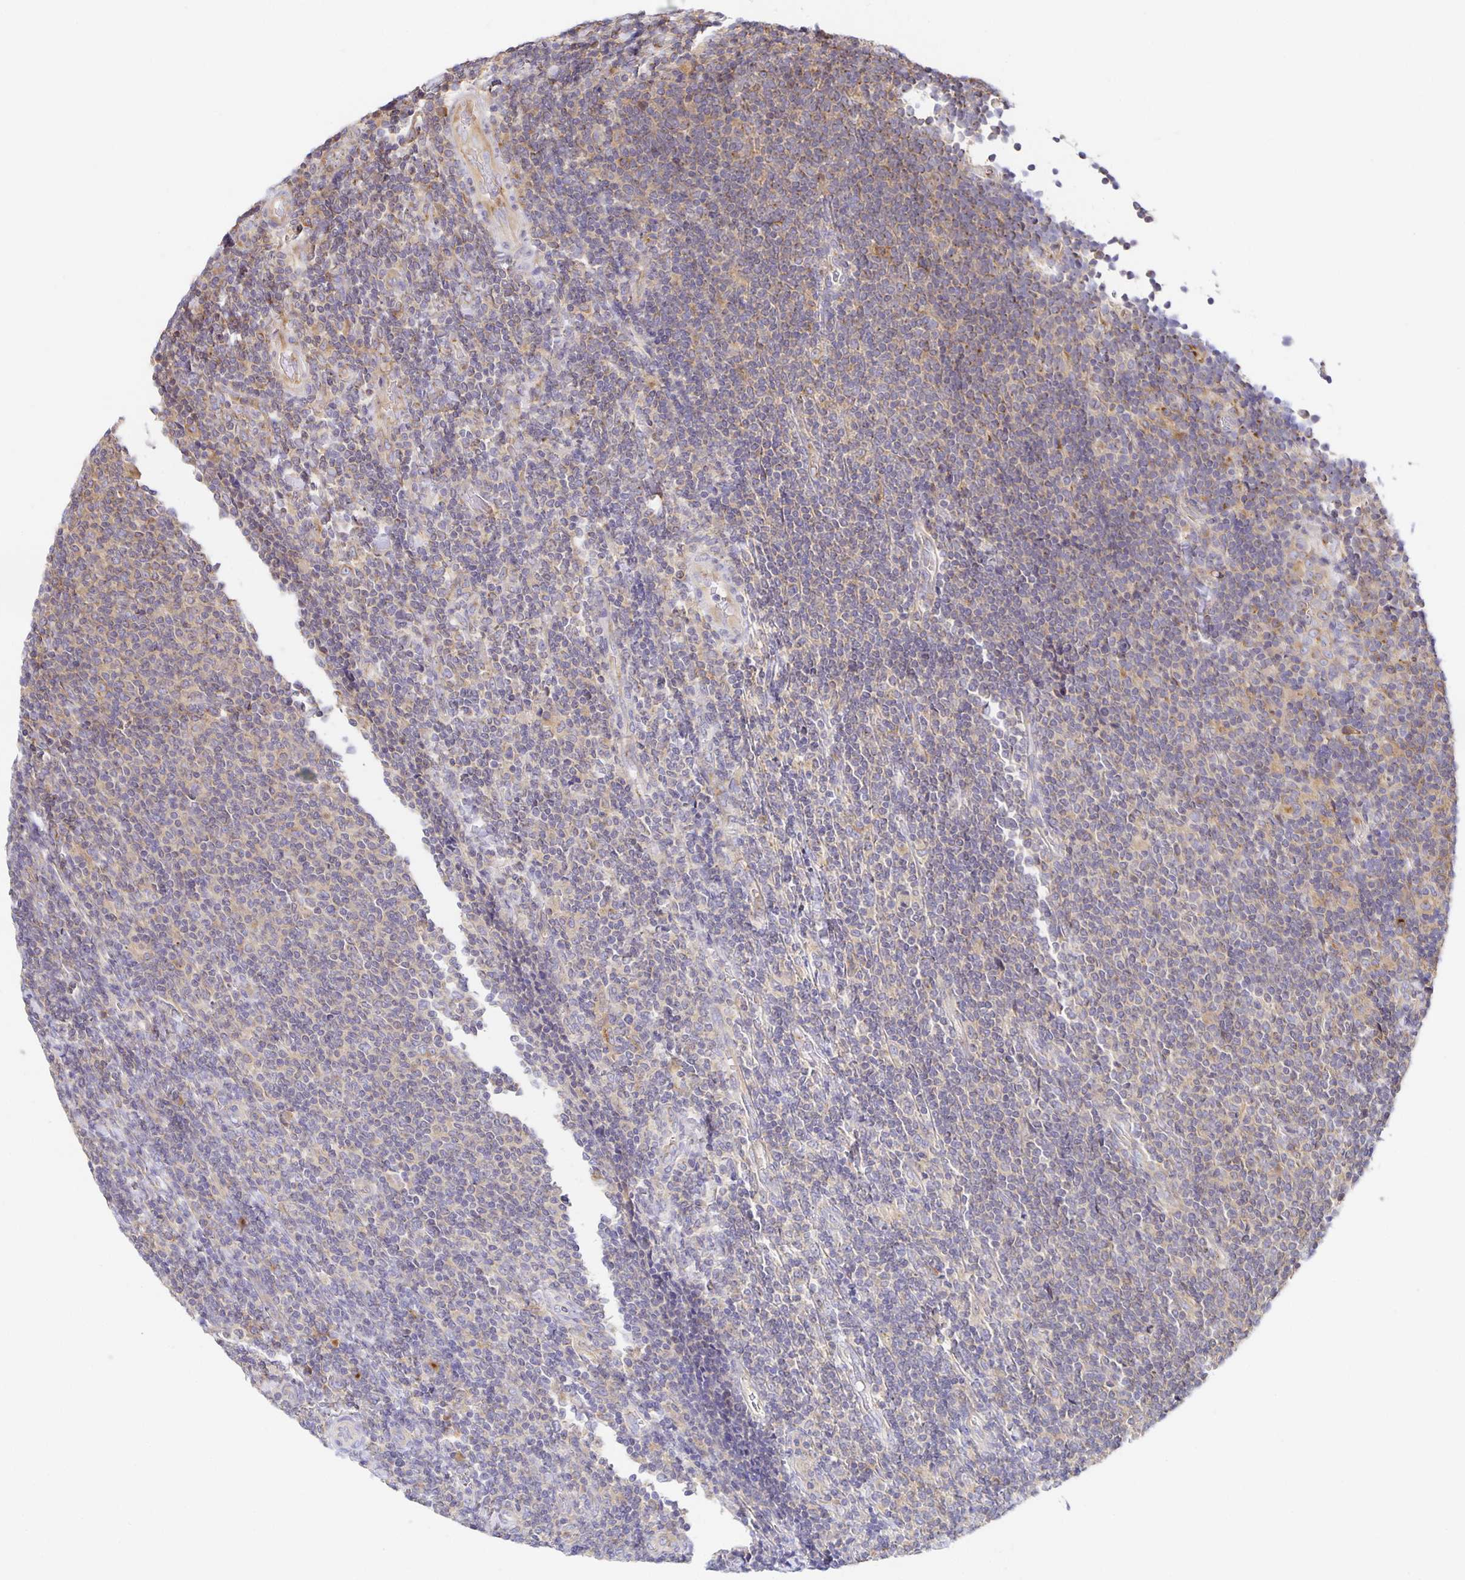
{"staining": {"intensity": "weak", "quantity": "<25%", "location": "cytoplasmic/membranous"}, "tissue": "lymphoma", "cell_type": "Tumor cells", "image_type": "cancer", "snomed": [{"axis": "morphology", "description": "Malignant lymphoma, non-Hodgkin's type, Low grade"}, {"axis": "topography", "description": "Lymph node"}], "caption": "This is an immunohistochemistry image of lymphoma. There is no staining in tumor cells.", "gene": "USO1", "patient": {"sex": "male", "age": 52}}